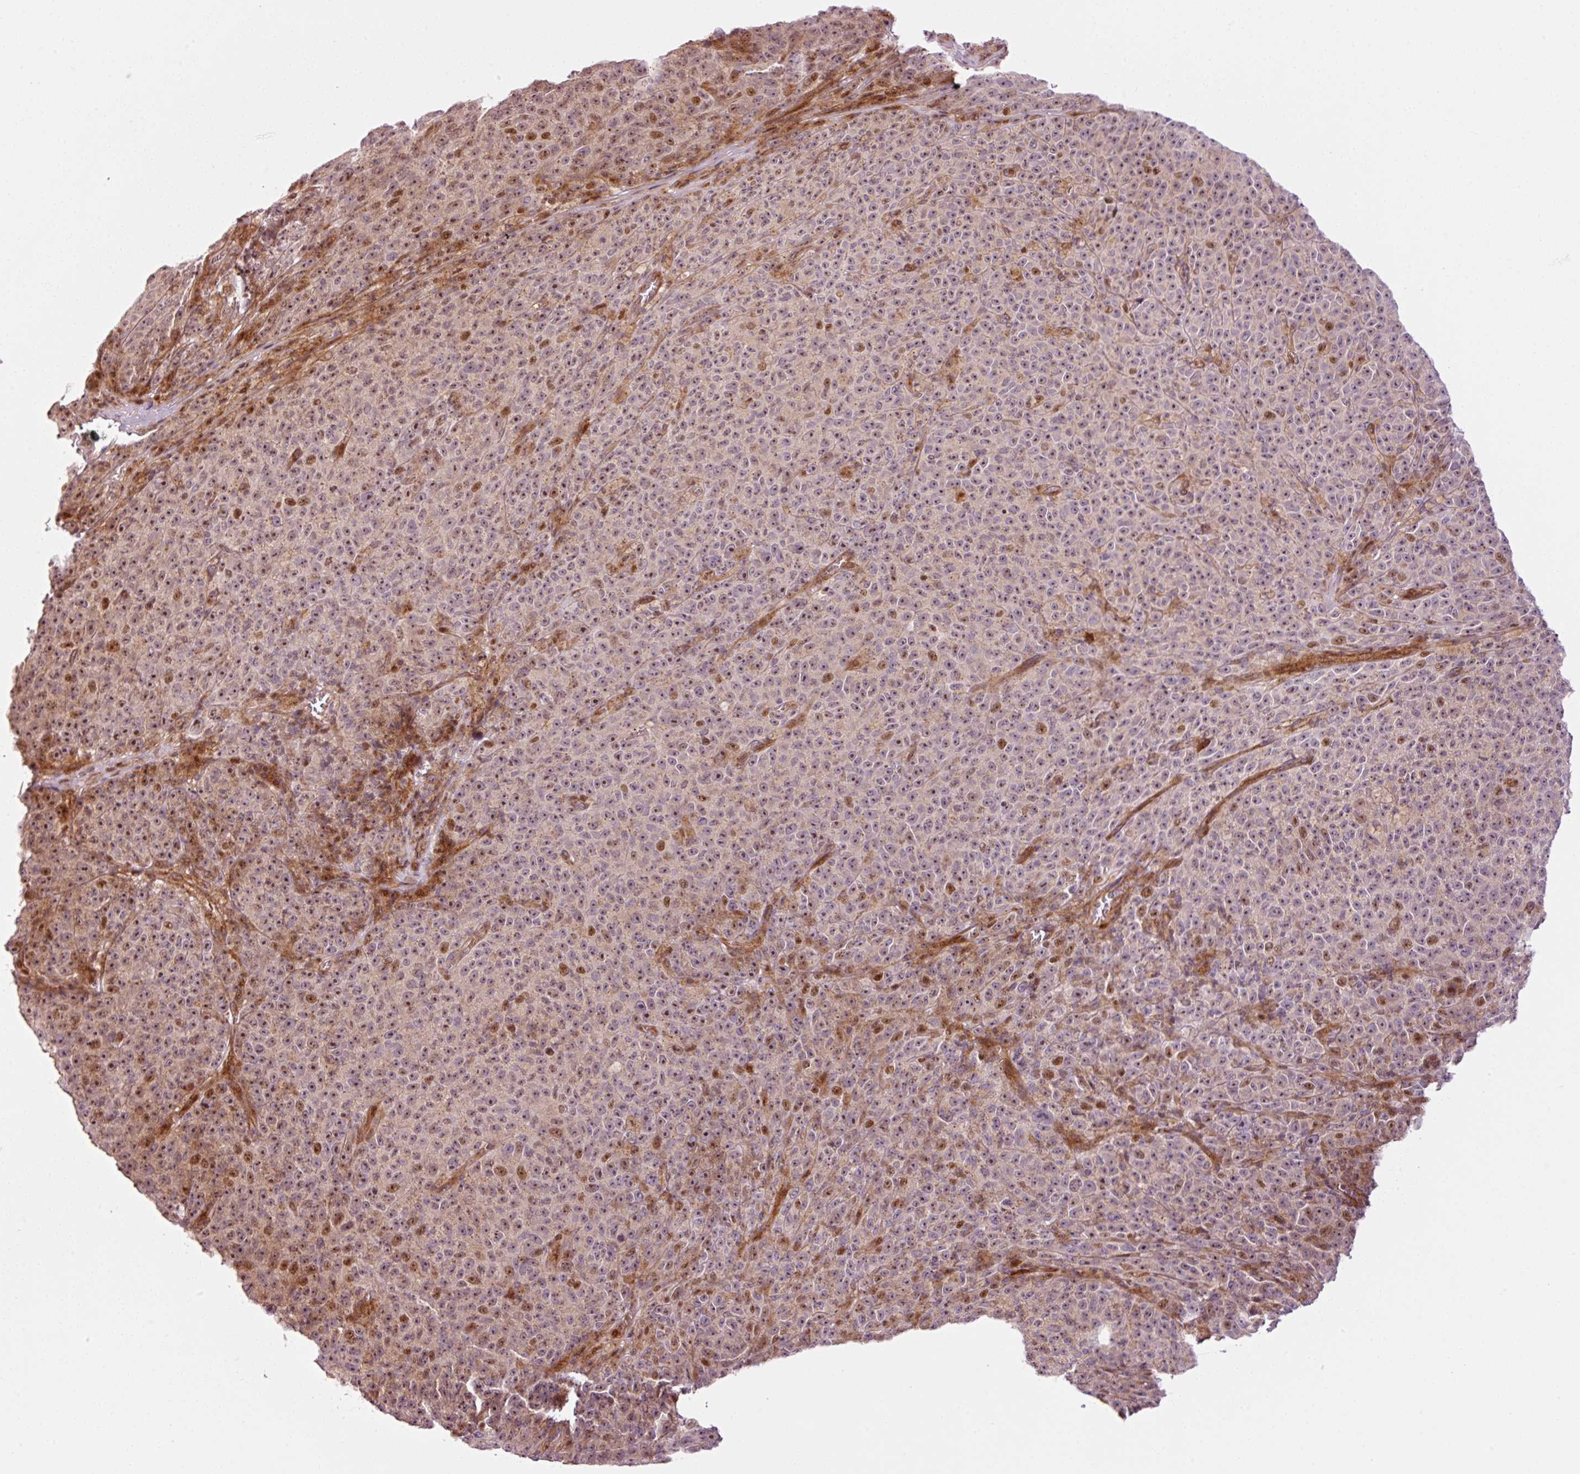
{"staining": {"intensity": "moderate", "quantity": "25%-75%", "location": "nuclear"}, "tissue": "melanoma", "cell_type": "Tumor cells", "image_type": "cancer", "snomed": [{"axis": "morphology", "description": "Malignant melanoma, NOS"}, {"axis": "topography", "description": "Skin"}], "caption": "Immunohistochemical staining of human melanoma shows medium levels of moderate nuclear expression in about 25%-75% of tumor cells.", "gene": "ANKRD20A1", "patient": {"sex": "female", "age": 82}}